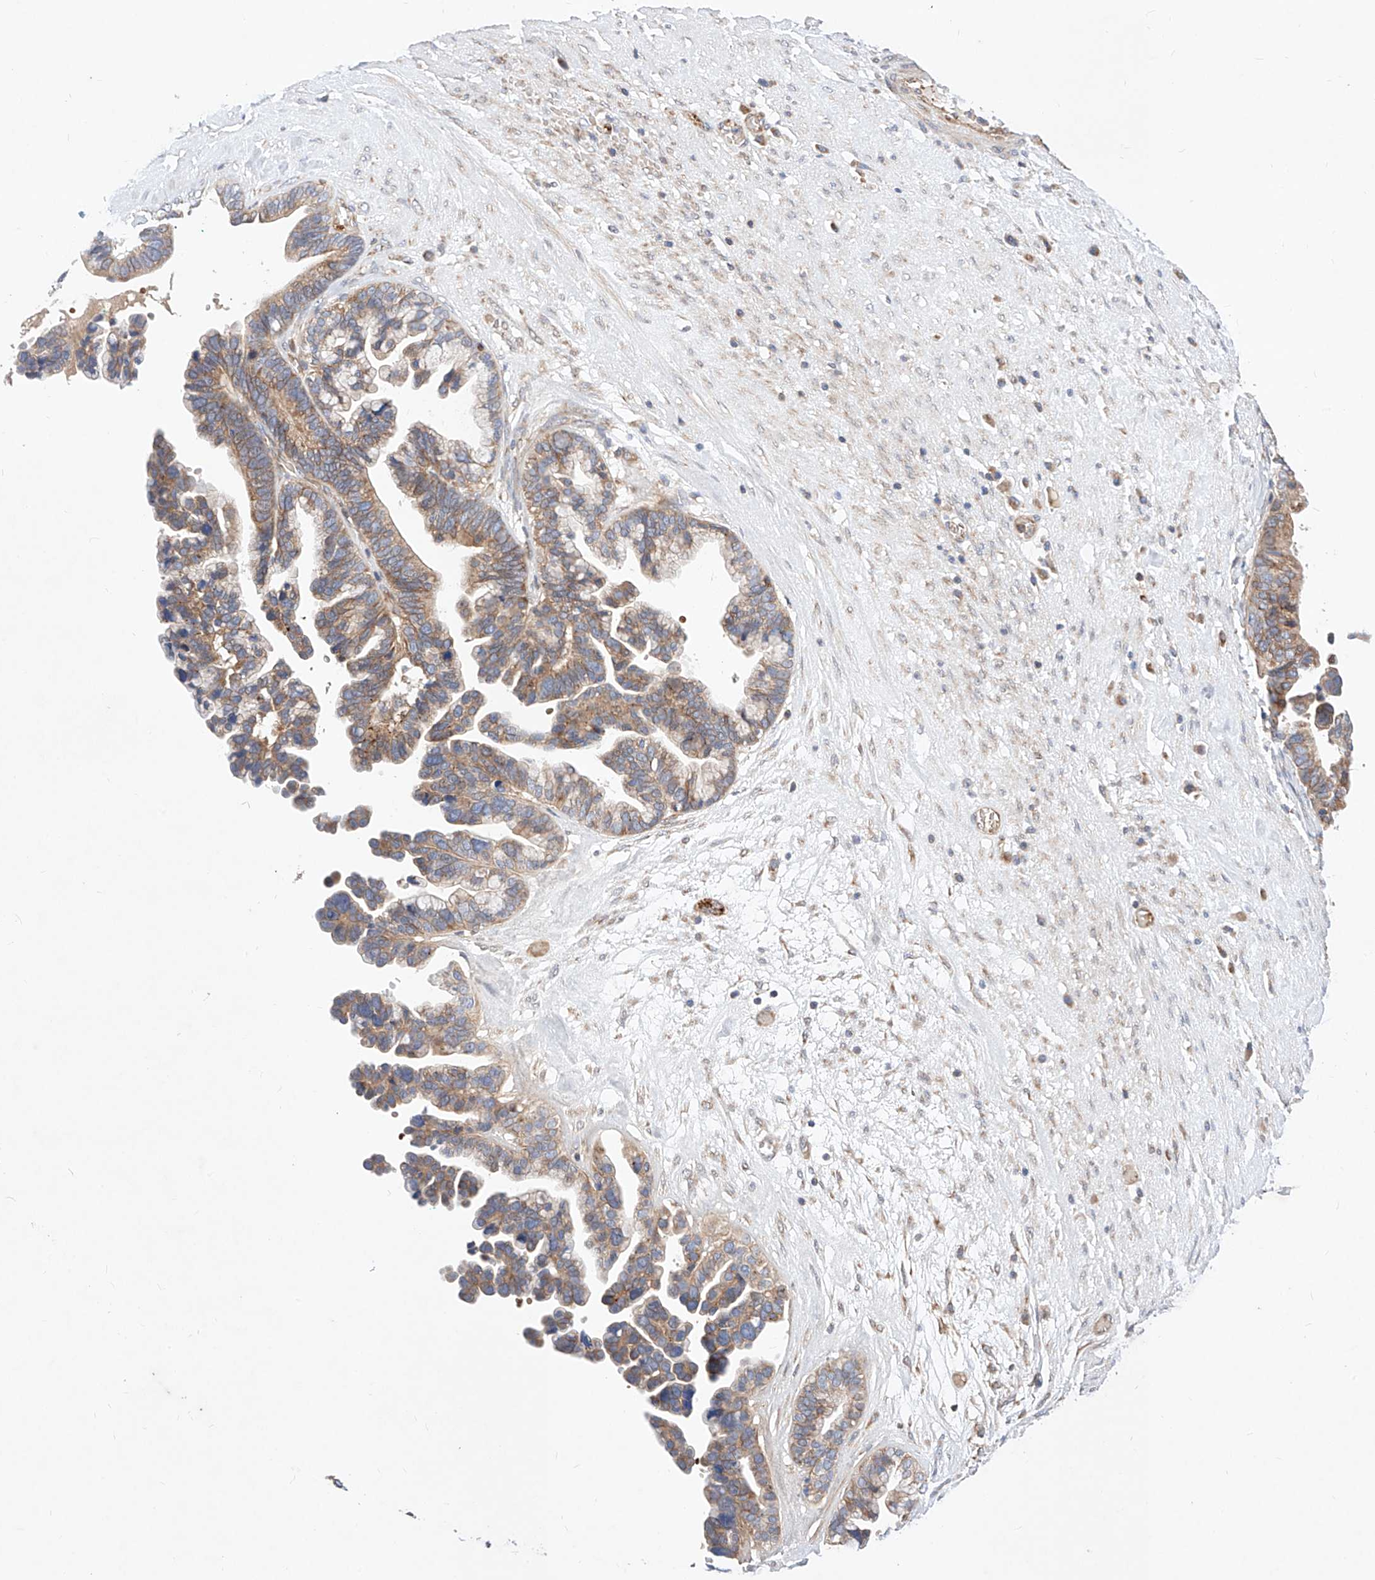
{"staining": {"intensity": "moderate", "quantity": ">75%", "location": "cytoplasmic/membranous"}, "tissue": "ovarian cancer", "cell_type": "Tumor cells", "image_type": "cancer", "snomed": [{"axis": "morphology", "description": "Cystadenocarcinoma, serous, NOS"}, {"axis": "topography", "description": "Ovary"}], "caption": "Approximately >75% of tumor cells in human ovarian serous cystadenocarcinoma exhibit moderate cytoplasmic/membranous protein expression as visualized by brown immunohistochemical staining.", "gene": "NR1D1", "patient": {"sex": "female", "age": 56}}